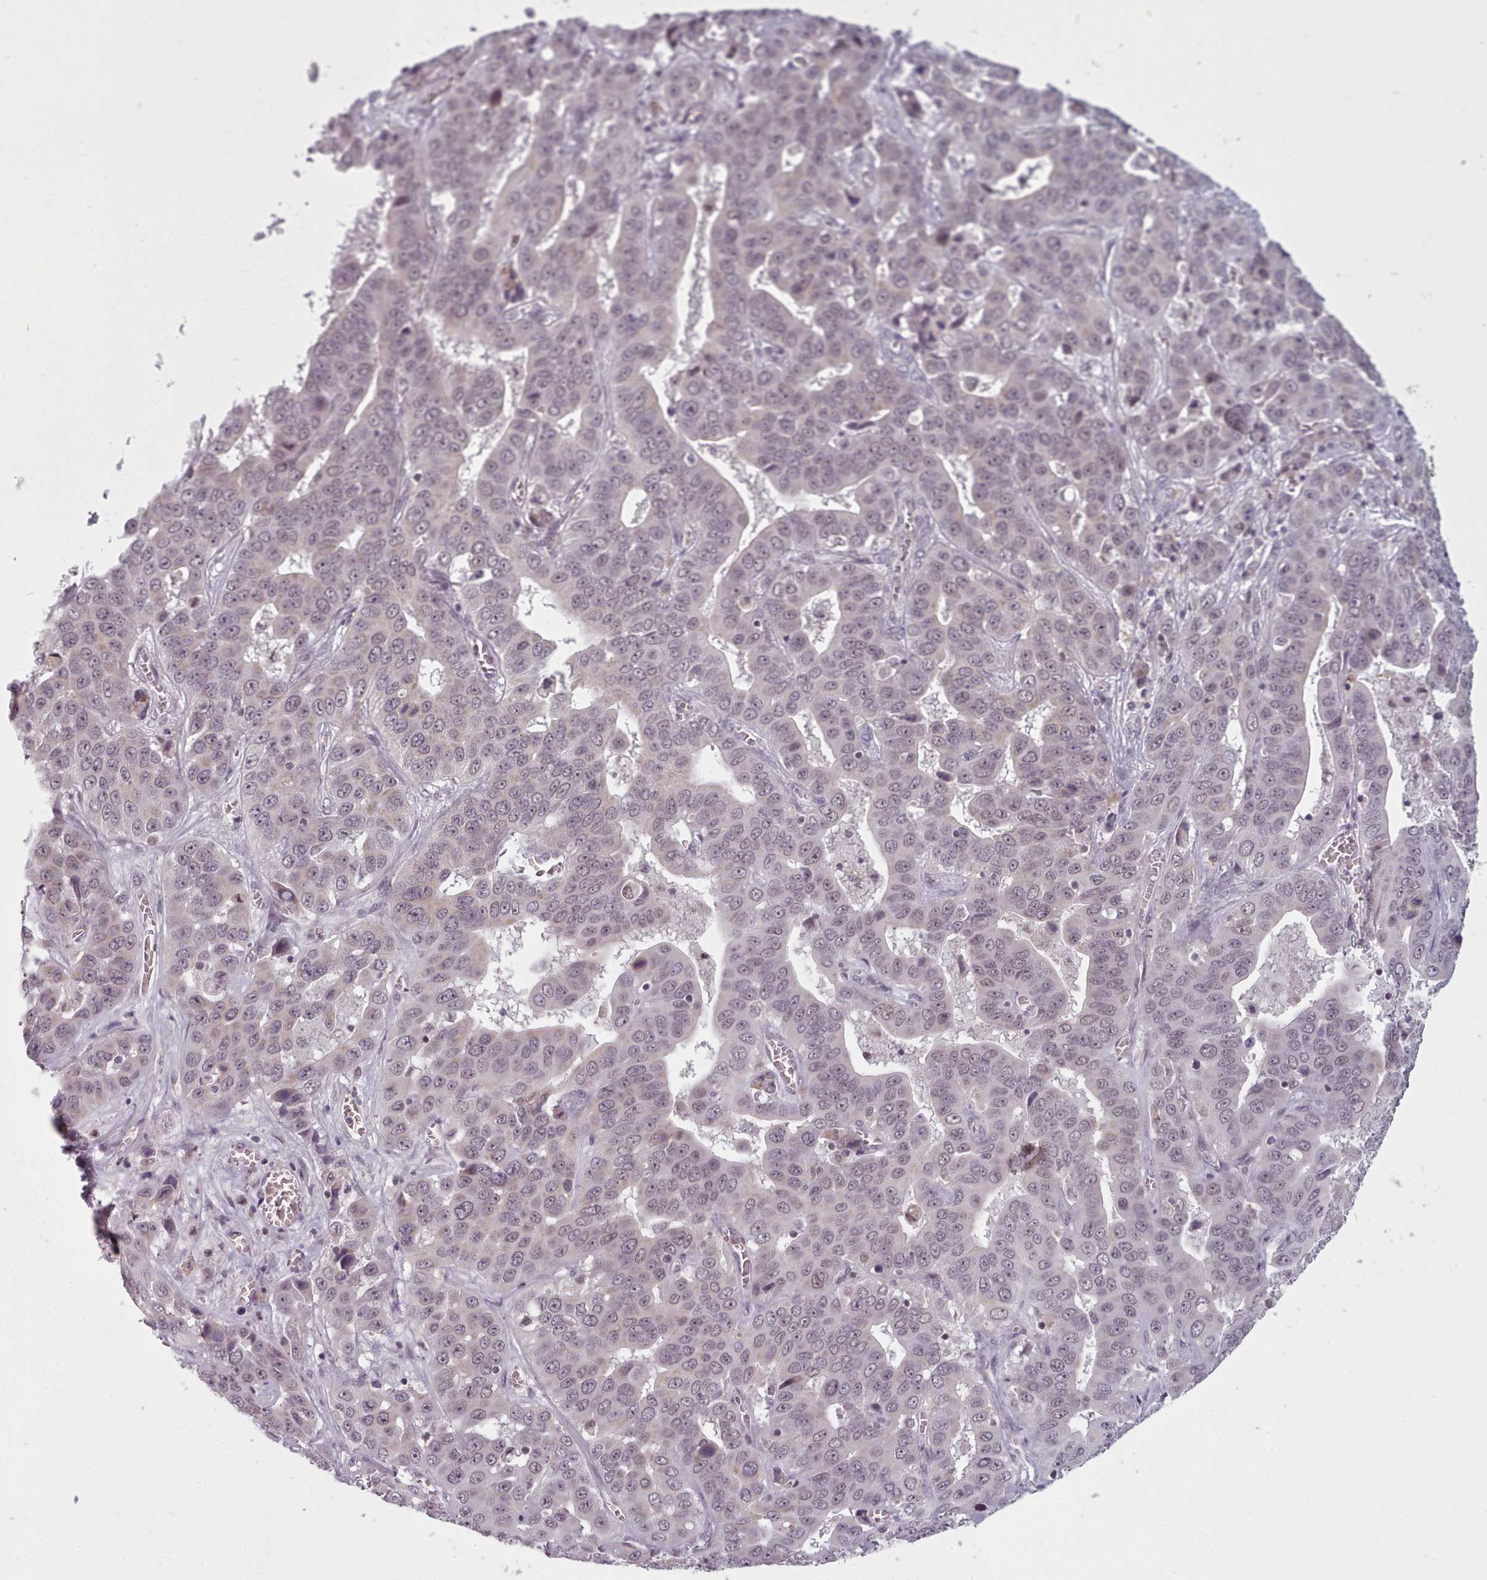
{"staining": {"intensity": "weak", "quantity": "25%-75%", "location": "nuclear"}, "tissue": "liver cancer", "cell_type": "Tumor cells", "image_type": "cancer", "snomed": [{"axis": "morphology", "description": "Cholangiocarcinoma"}, {"axis": "topography", "description": "Liver"}], "caption": "This image exhibits IHC staining of human liver cancer, with low weak nuclear positivity in approximately 25%-75% of tumor cells.", "gene": "SRSF9", "patient": {"sex": "female", "age": 52}}